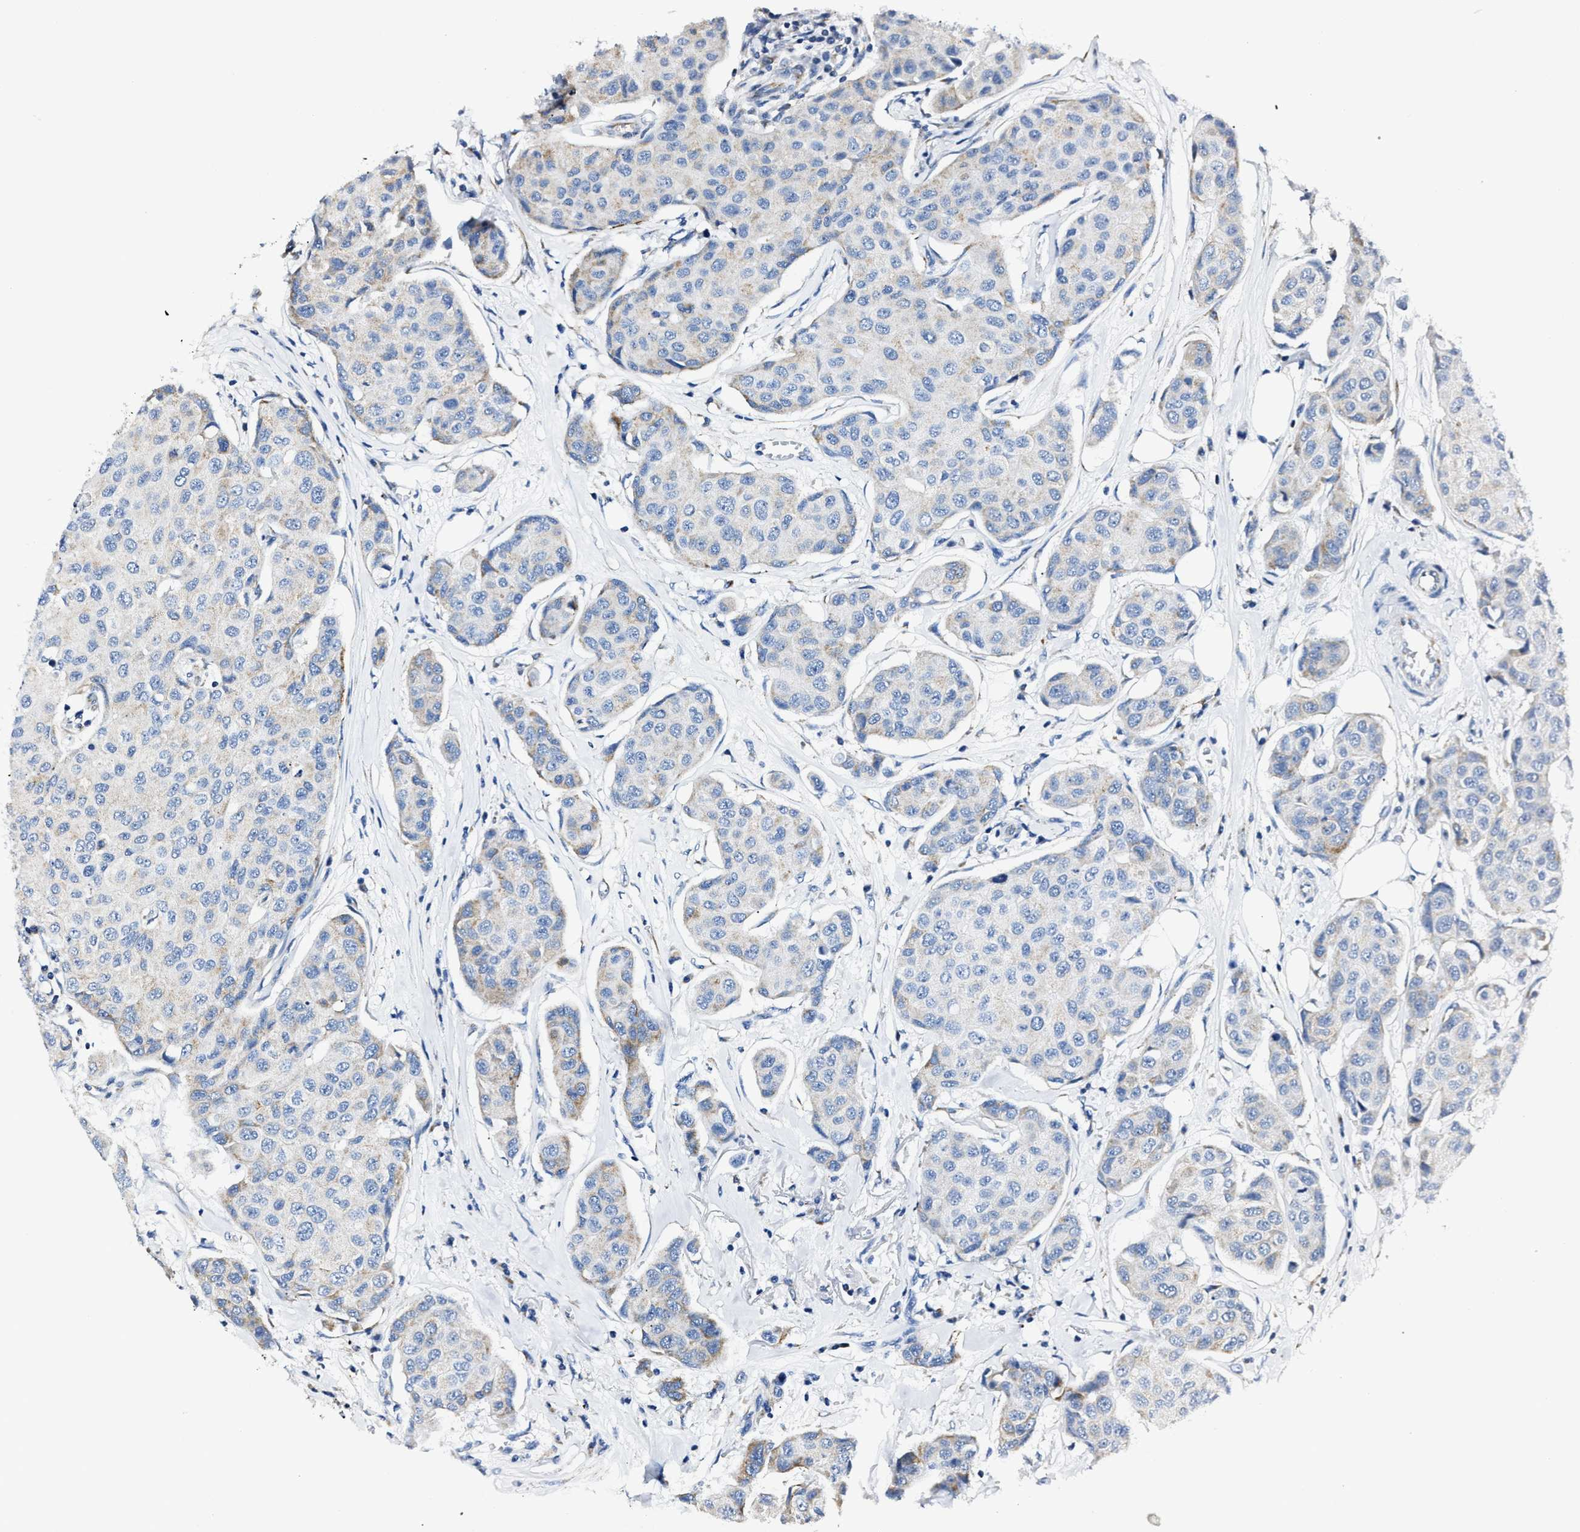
{"staining": {"intensity": "weak", "quantity": "<25%", "location": "cytoplasmic/membranous"}, "tissue": "breast cancer", "cell_type": "Tumor cells", "image_type": "cancer", "snomed": [{"axis": "morphology", "description": "Duct carcinoma"}, {"axis": "topography", "description": "Breast"}], "caption": "DAB (3,3'-diaminobenzidine) immunohistochemical staining of human breast cancer (intraductal carcinoma) shows no significant positivity in tumor cells. (Brightfield microscopy of DAB (3,3'-diaminobenzidine) immunohistochemistry (IHC) at high magnification).", "gene": "AMACR", "patient": {"sex": "female", "age": 80}}